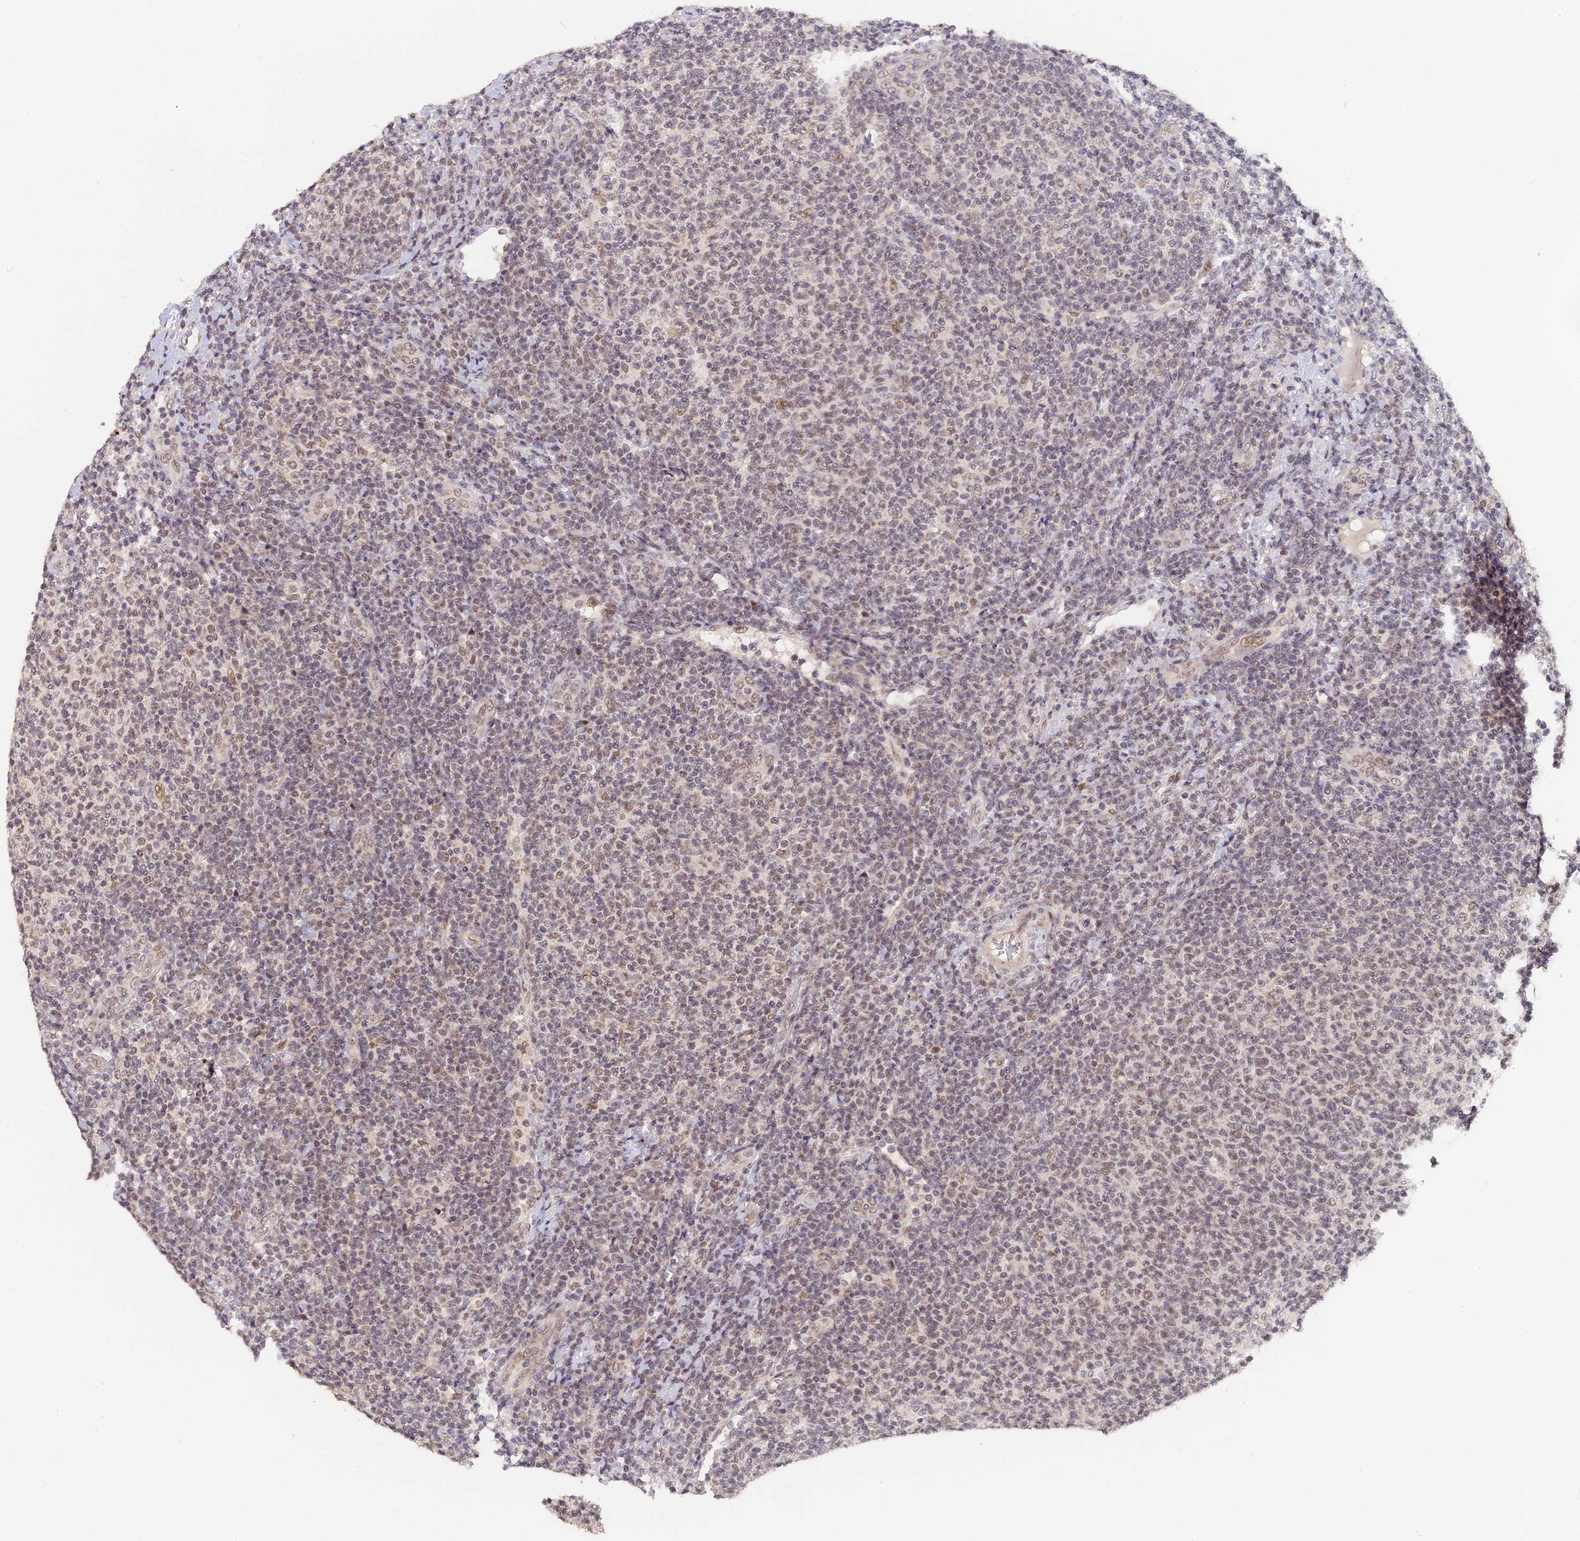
{"staining": {"intensity": "weak", "quantity": "25%-75%", "location": "nuclear"}, "tissue": "lymphoma", "cell_type": "Tumor cells", "image_type": "cancer", "snomed": [{"axis": "morphology", "description": "Malignant lymphoma, non-Hodgkin's type, Low grade"}, {"axis": "topography", "description": "Lymph node"}], "caption": "A photomicrograph showing weak nuclear expression in approximately 25%-75% of tumor cells in lymphoma, as visualized by brown immunohistochemical staining.", "gene": "POLR2C", "patient": {"sex": "male", "age": 66}}